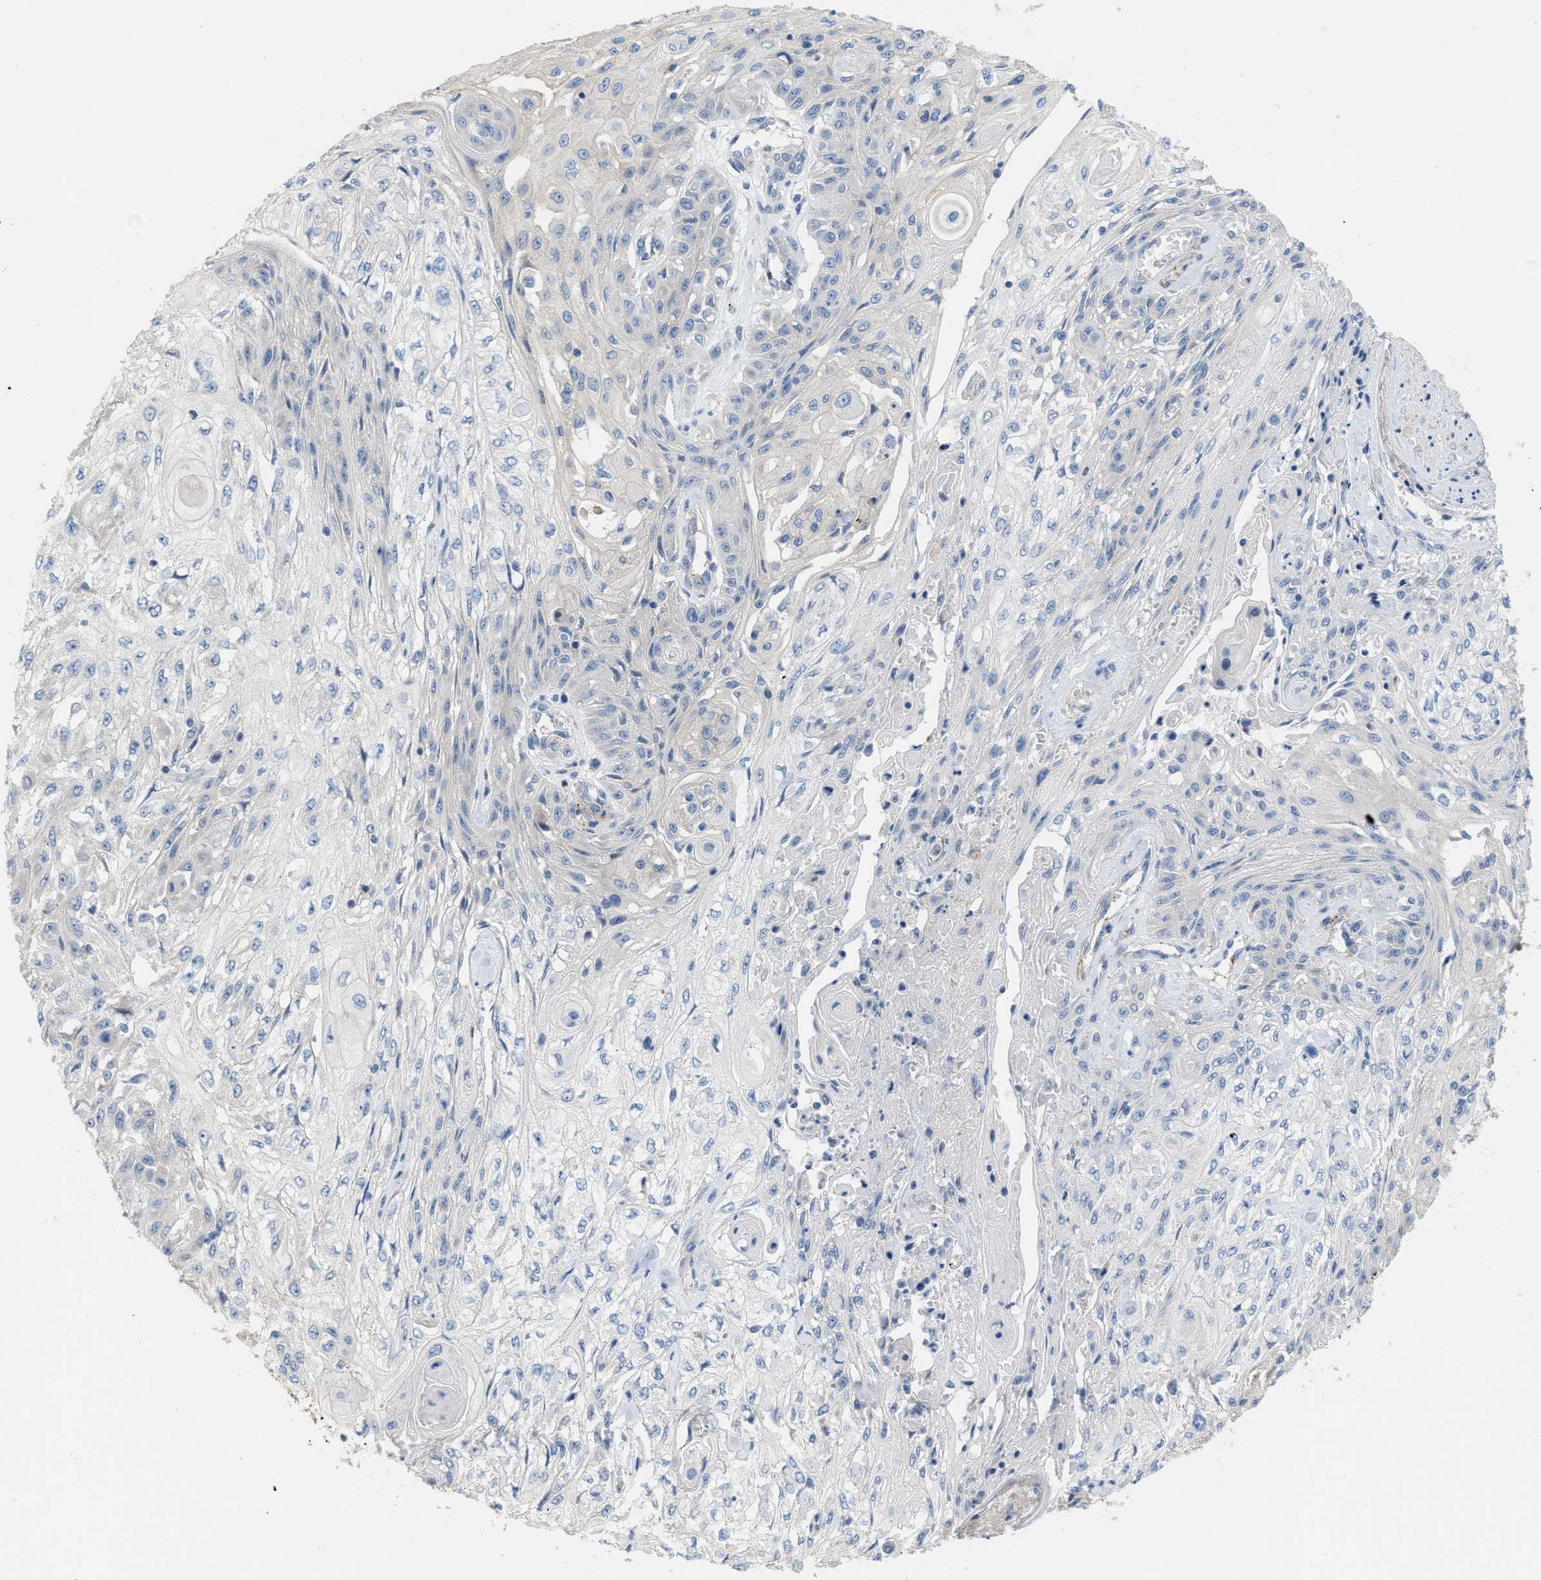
{"staining": {"intensity": "negative", "quantity": "none", "location": "none"}, "tissue": "skin cancer", "cell_type": "Tumor cells", "image_type": "cancer", "snomed": [{"axis": "morphology", "description": "Squamous cell carcinoma, NOS"}, {"axis": "morphology", "description": "Squamous cell carcinoma, metastatic, NOS"}, {"axis": "topography", "description": "Skin"}, {"axis": "topography", "description": "Lymph node"}], "caption": "Protein analysis of skin squamous cell carcinoma demonstrates no significant staining in tumor cells.", "gene": "UBA5", "patient": {"sex": "male", "age": 75}}